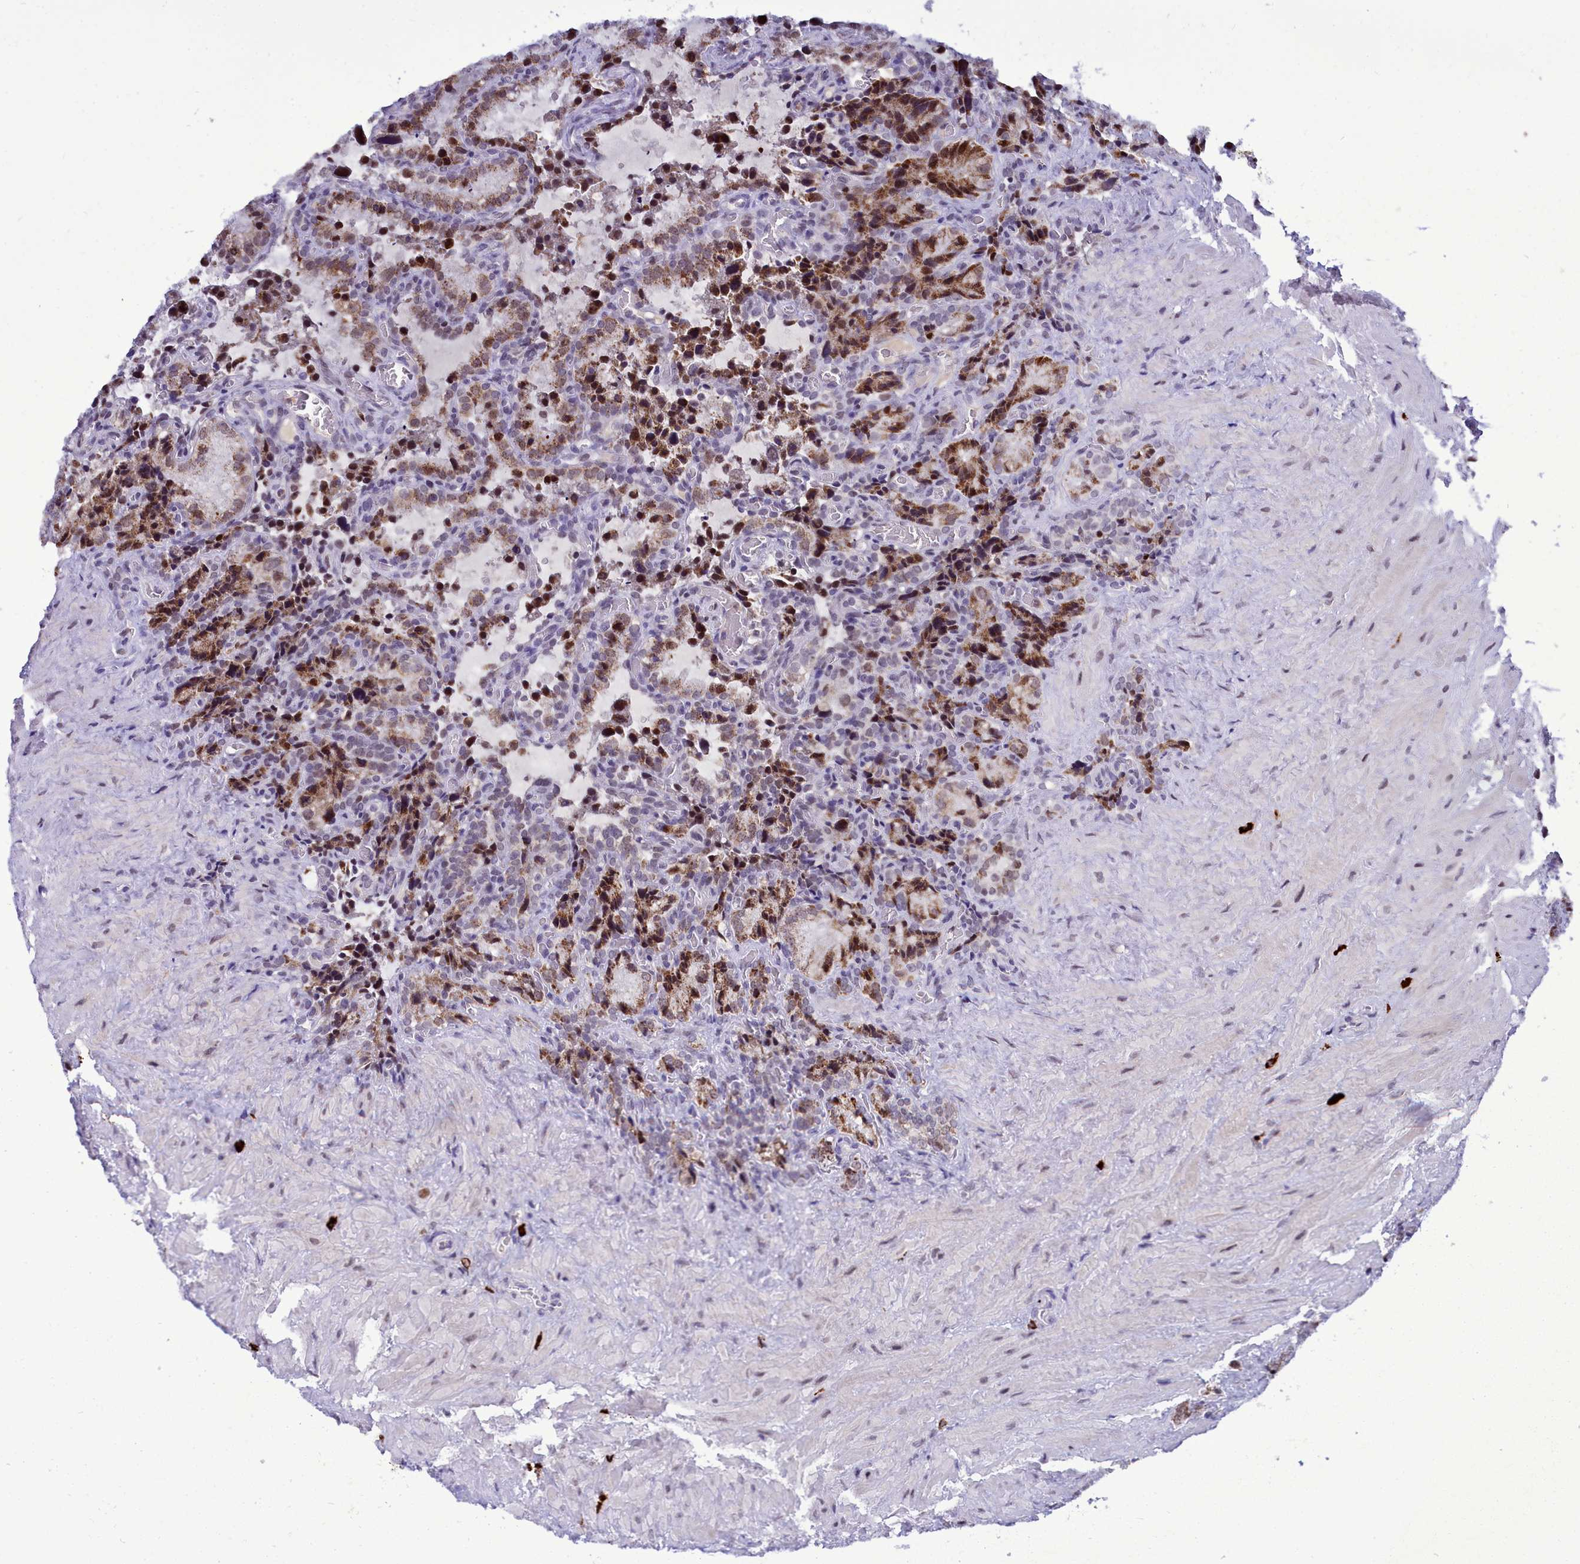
{"staining": {"intensity": "moderate", "quantity": "25%-75%", "location": "cytoplasmic/membranous,nuclear"}, "tissue": "seminal vesicle", "cell_type": "Glandular cells", "image_type": "normal", "snomed": [{"axis": "morphology", "description": "Normal tissue, NOS"}, {"axis": "topography", "description": "Seminal veicle"}], "caption": "High-power microscopy captured an IHC micrograph of unremarkable seminal vesicle, revealing moderate cytoplasmic/membranous,nuclear expression in about 25%-75% of glandular cells.", "gene": "POM121L2", "patient": {"sex": "male", "age": 62}}